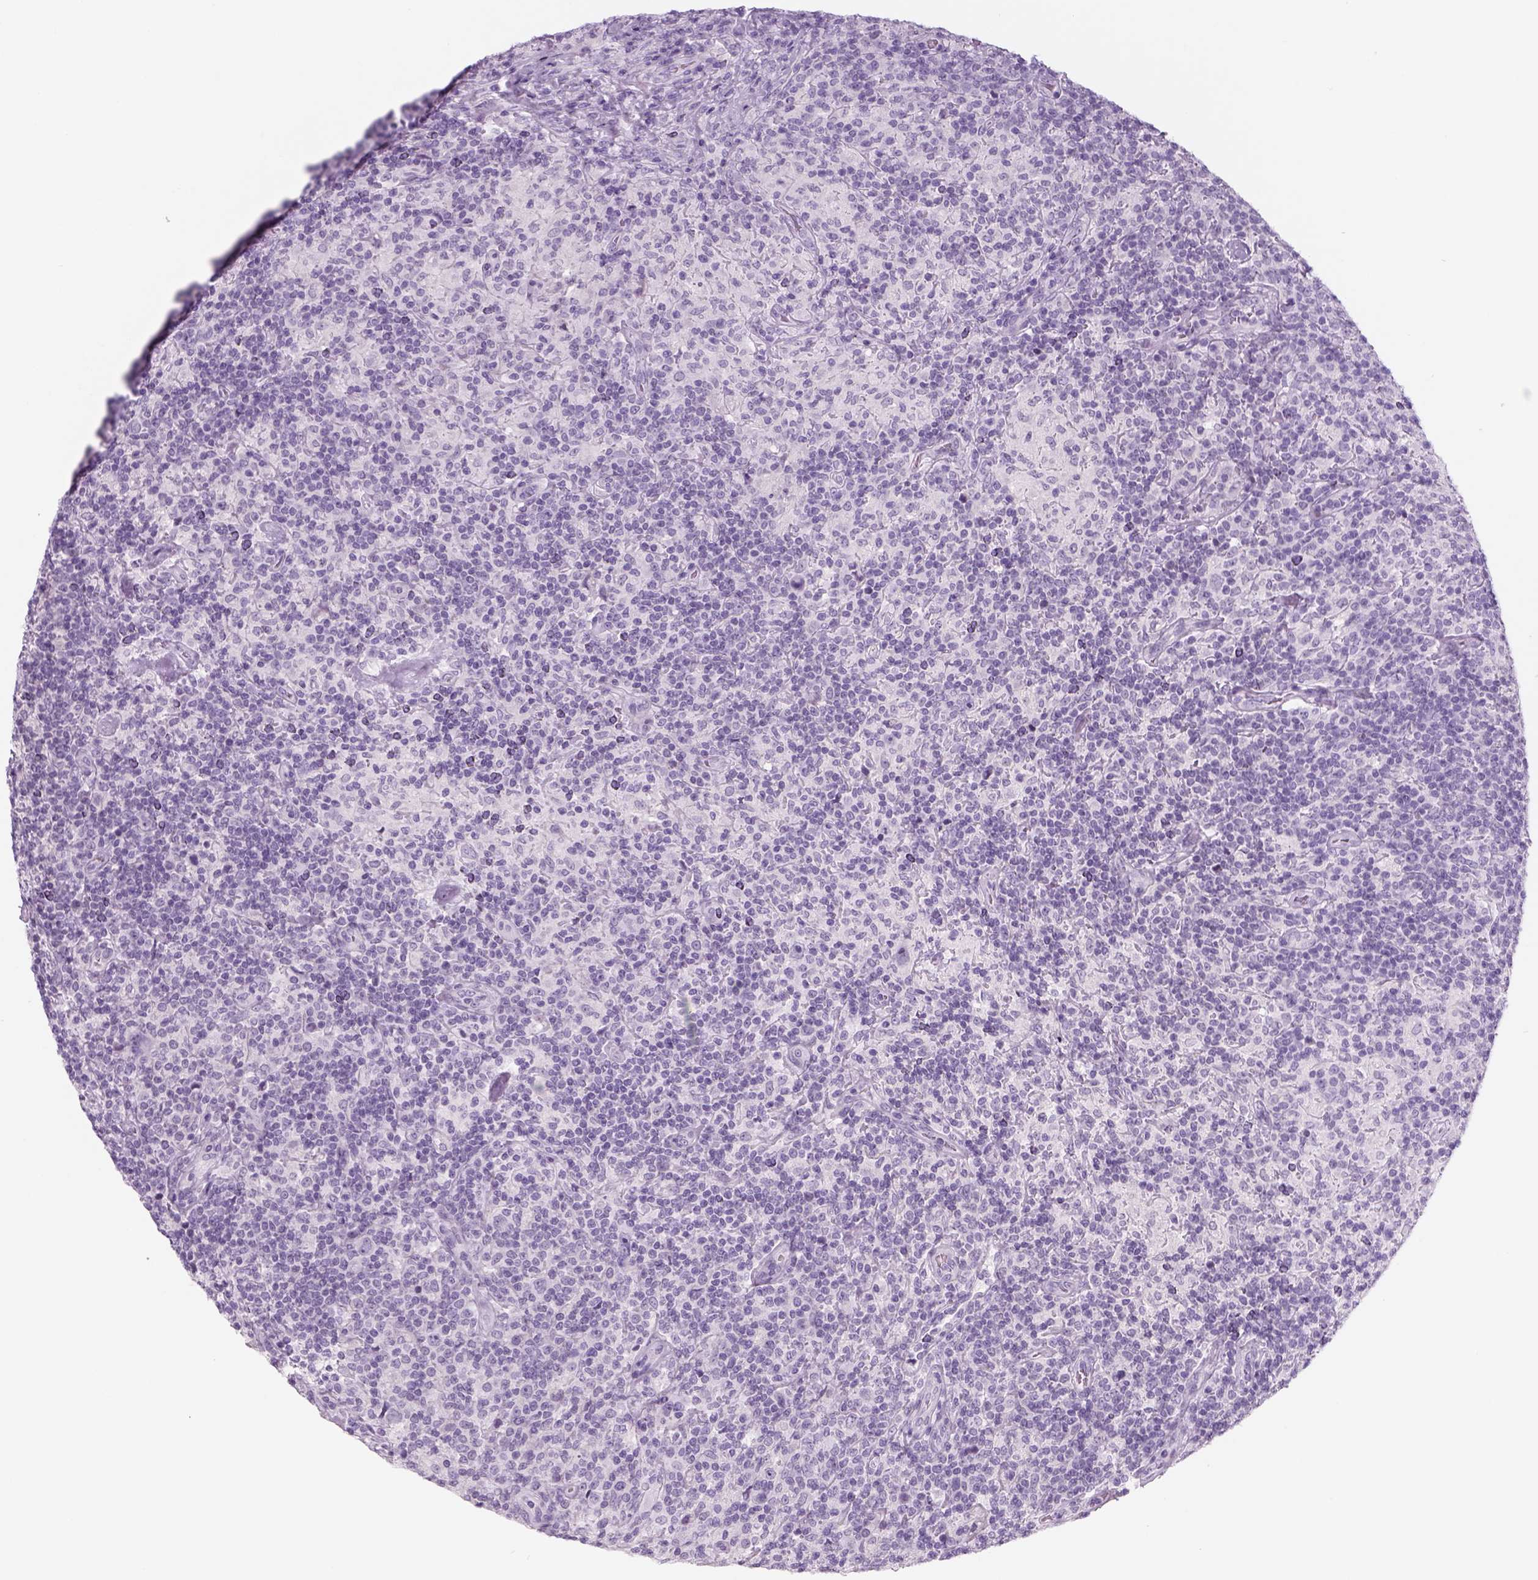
{"staining": {"intensity": "negative", "quantity": "none", "location": "none"}, "tissue": "lymphoma", "cell_type": "Tumor cells", "image_type": "cancer", "snomed": [{"axis": "morphology", "description": "Hodgkin's disease, NOS"}, {"axis": "topography", "description": "Lymph node"}], "caption": "This is an IHC micrograph of human Hodgkin's disease. There is no positivity in tumor cells.", "gene": "KRTAP11-1", "patient": {"sex": "male", "age": 70}}